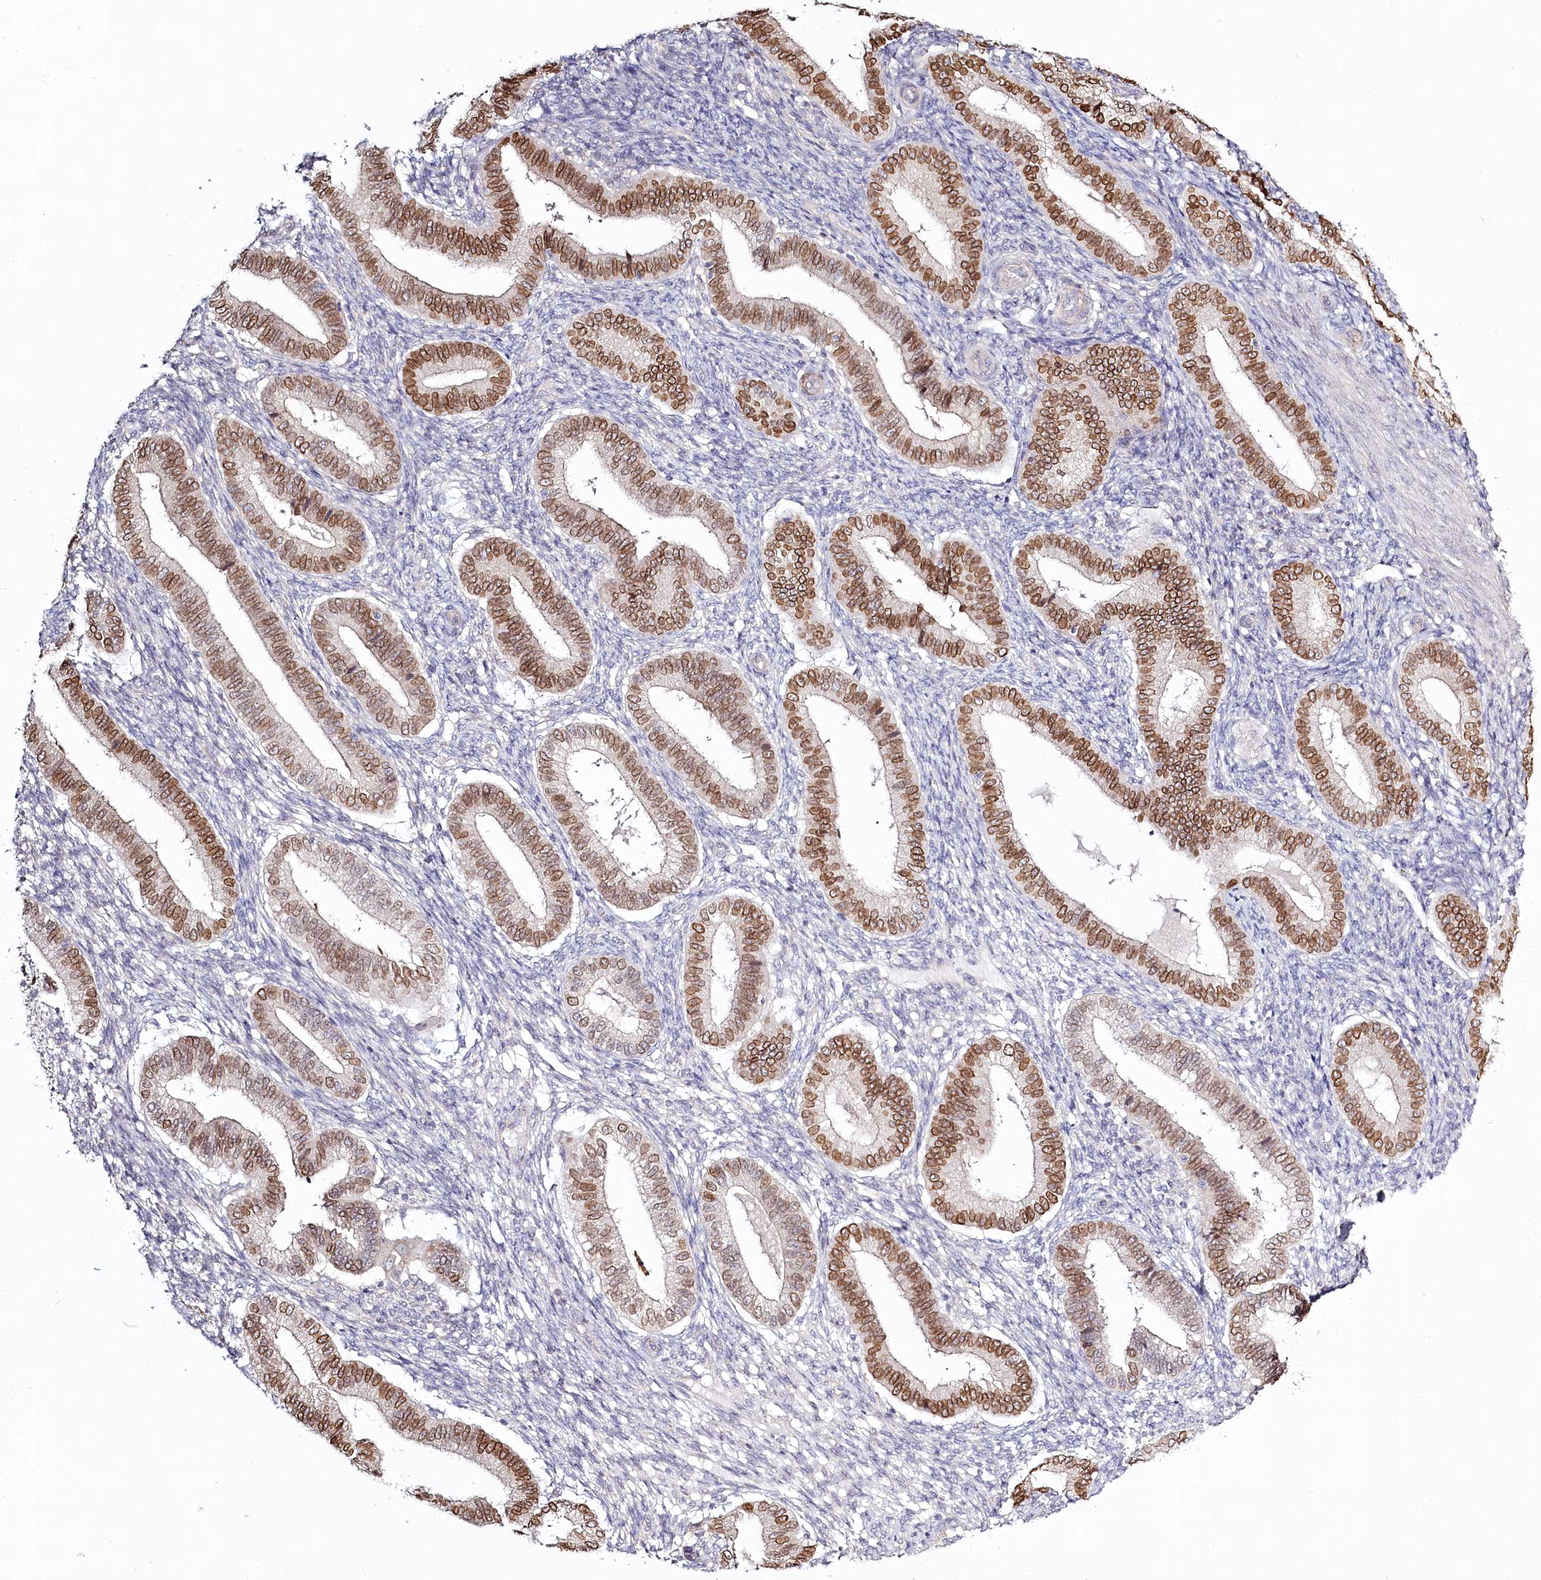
{"staining": {"intensity": "negative", "quantity": "none", "location": "none"}, "tissue": "endometrium", "cell_type": "Cells in endometrial stroma", "image_type": "normal", "snomed": [{"axis": "morphology", "description": "Normal tissue, NOS"}, {"axis": "topography", "description": "Endometrium"}], "caption": "IHC photomicrograph of unremarkable endometrium: human endometrium stained with DAB (3,3'-diaminobenzidine) exhibits no significant protein positivity in cells in endometrial stroma.", "gene": "SPINK13", "patient": {"sex": "female", "age": 39}}